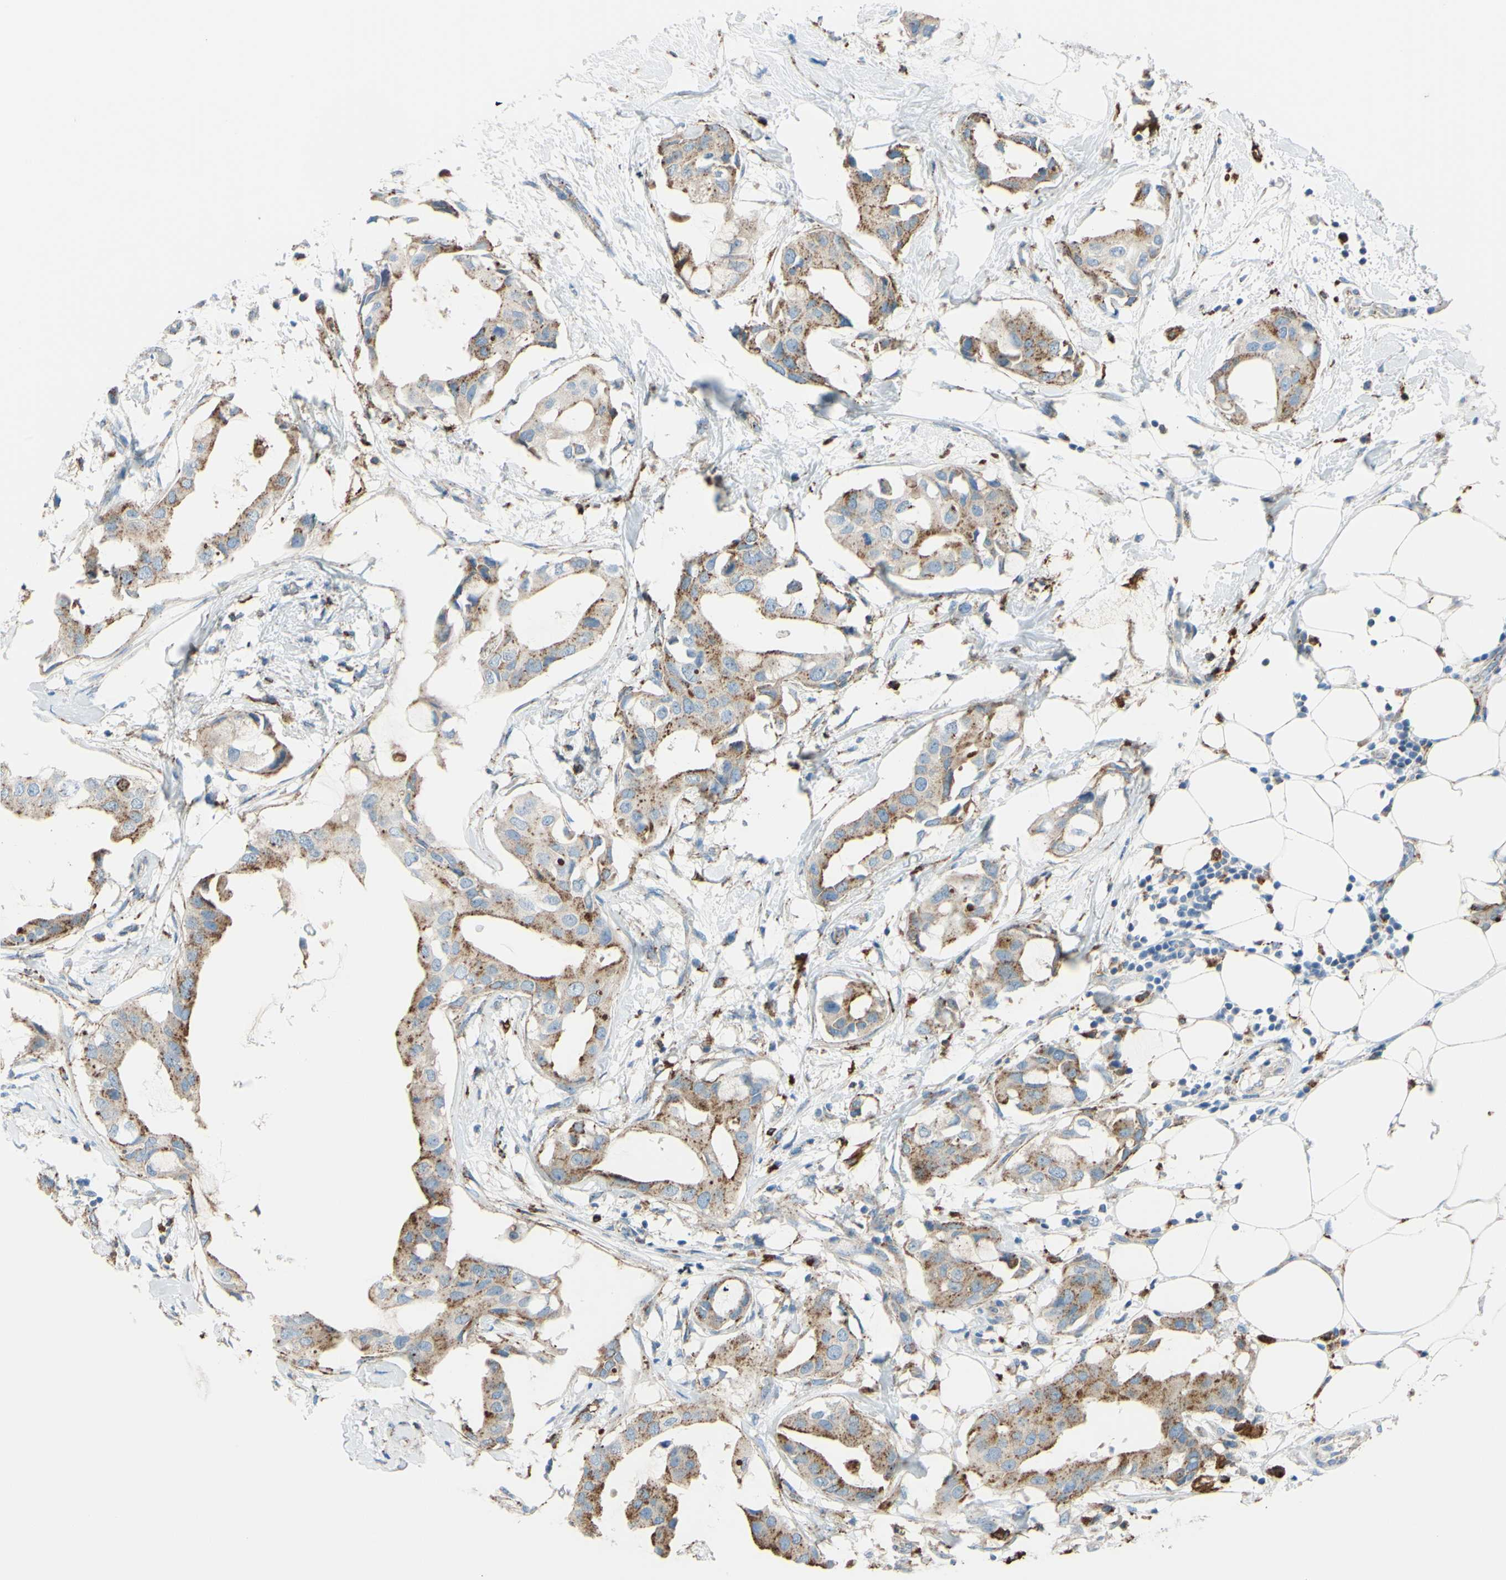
{"staining": {"intensity": "moderate", "quantity": ">75%", "location": "cytoplasmic/membranous"}, "tissue": "breast cancer", "cell_type": "Tumor cells", "image_type": "cancer", "snomed": [{"axis": "morphology", "description": "Duct carcinoma"}, {"axis": "topography", "description": "Breast"}], "caption": "The photomicrograph exhibits immunohistochemical staining of breast intraductal carcinoma. There is moderate cytoplasmic/membranous positivity is identified in approximately >75% of tumor cells. Using DAB (3,3'-diaminobenzidine) (brown) and hematoxylin (blue) stains, captured at high magnification using brightfield microscopy.", "gene": "CTSD", "patient": {"sex": "female", "age": 40}}